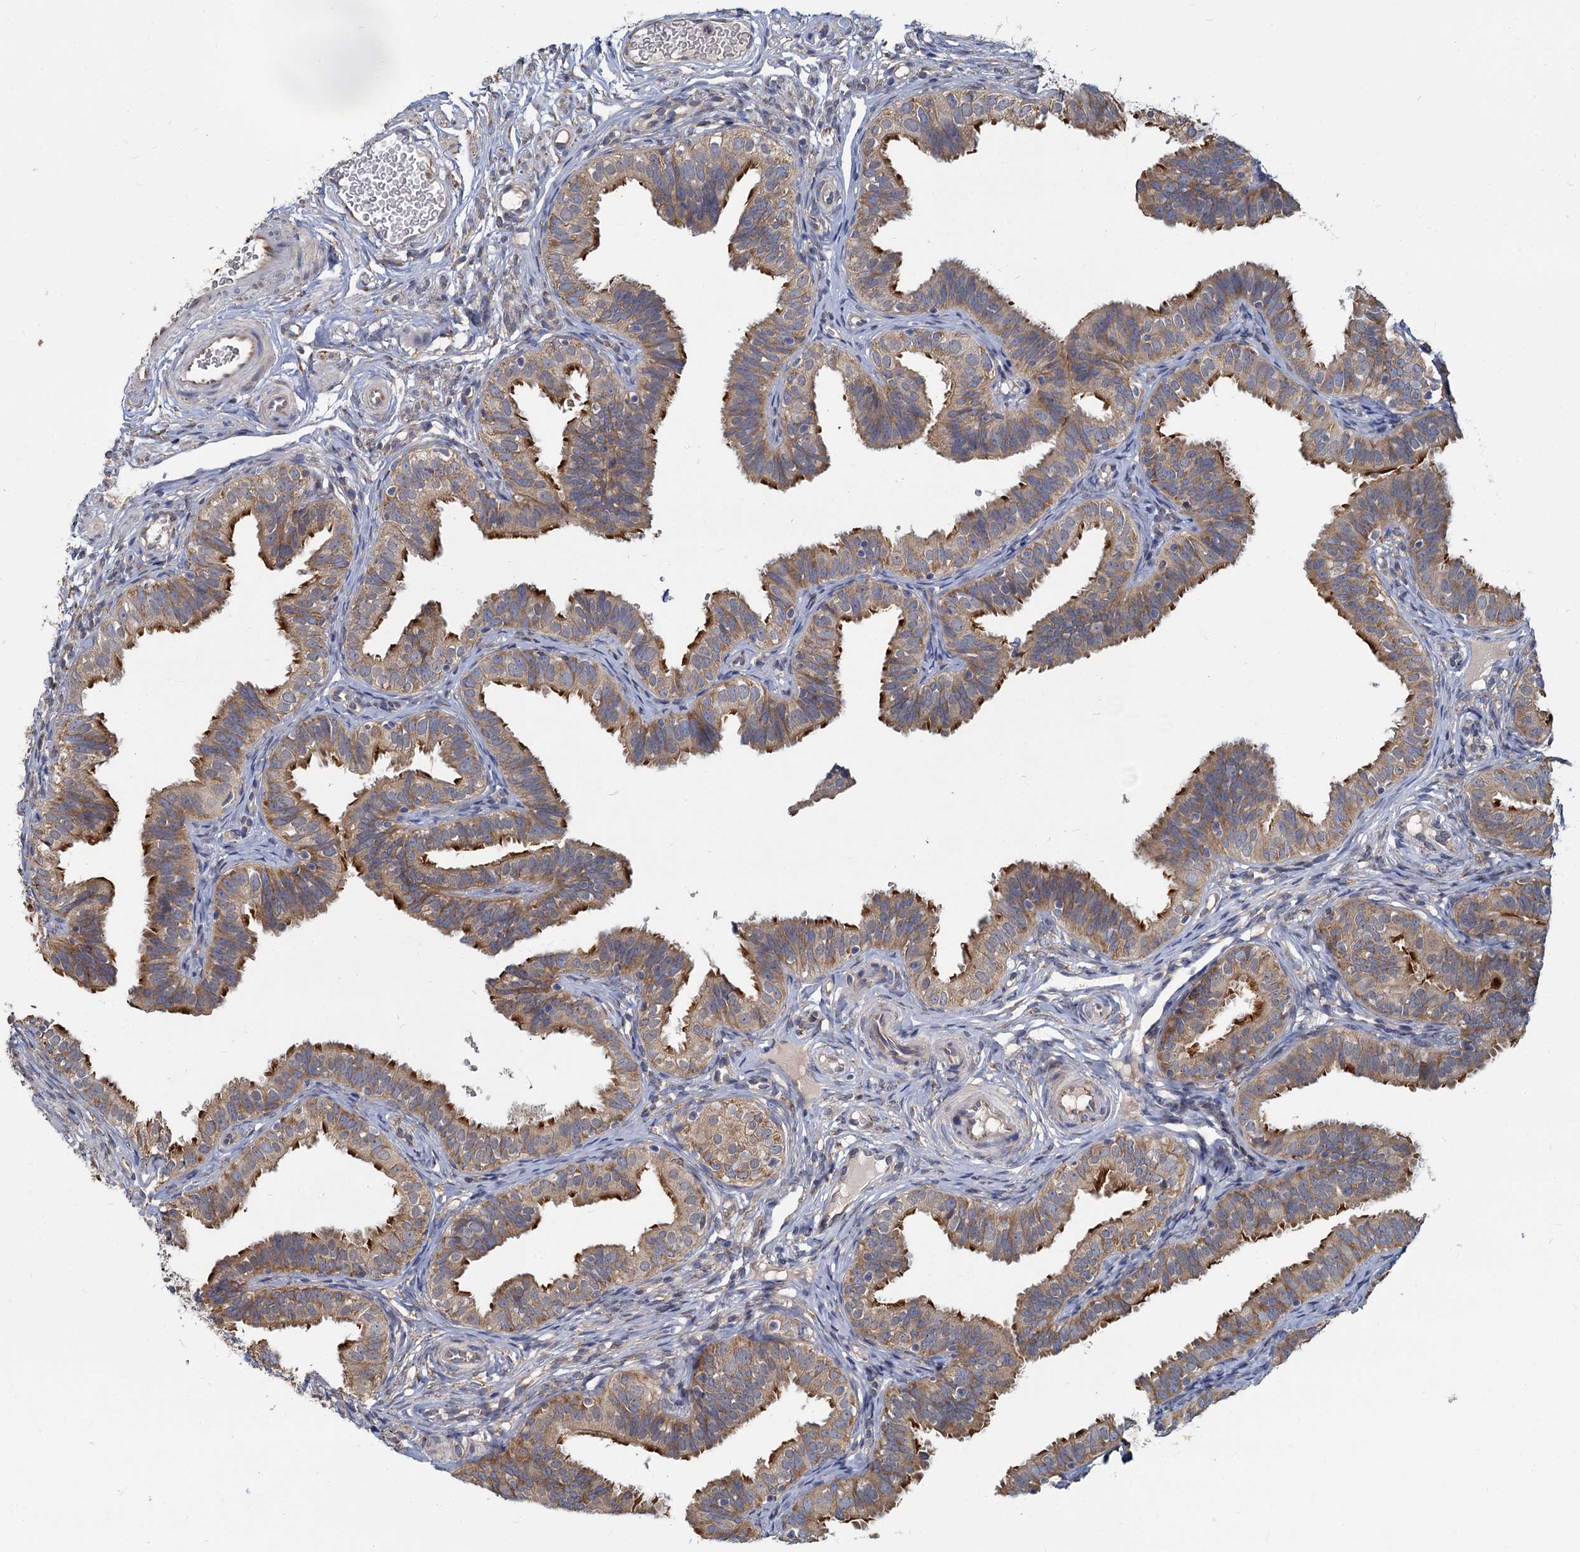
{"staining": {"intensity": "strong", "quantity": "25%-75%", "location": "cytoplasmic/membranous"}, "tissue": "fallopian tube", "cell_type": "Glandular cells", "image_type": "normal", "snomed": [{"axis": "morphology", "description": "Normal tissue, NOS"}, {"axis": "topography", "description": "Fallopian tube"}], "caption": "Immunohistochemical staining of normal human fallopian tube exhibits strong cytoplasmic/membranous protein staining in about 25%-75% of glandular cells.", "gene": "LRRC51", "patient": {"sex": "female", "age": 35}}